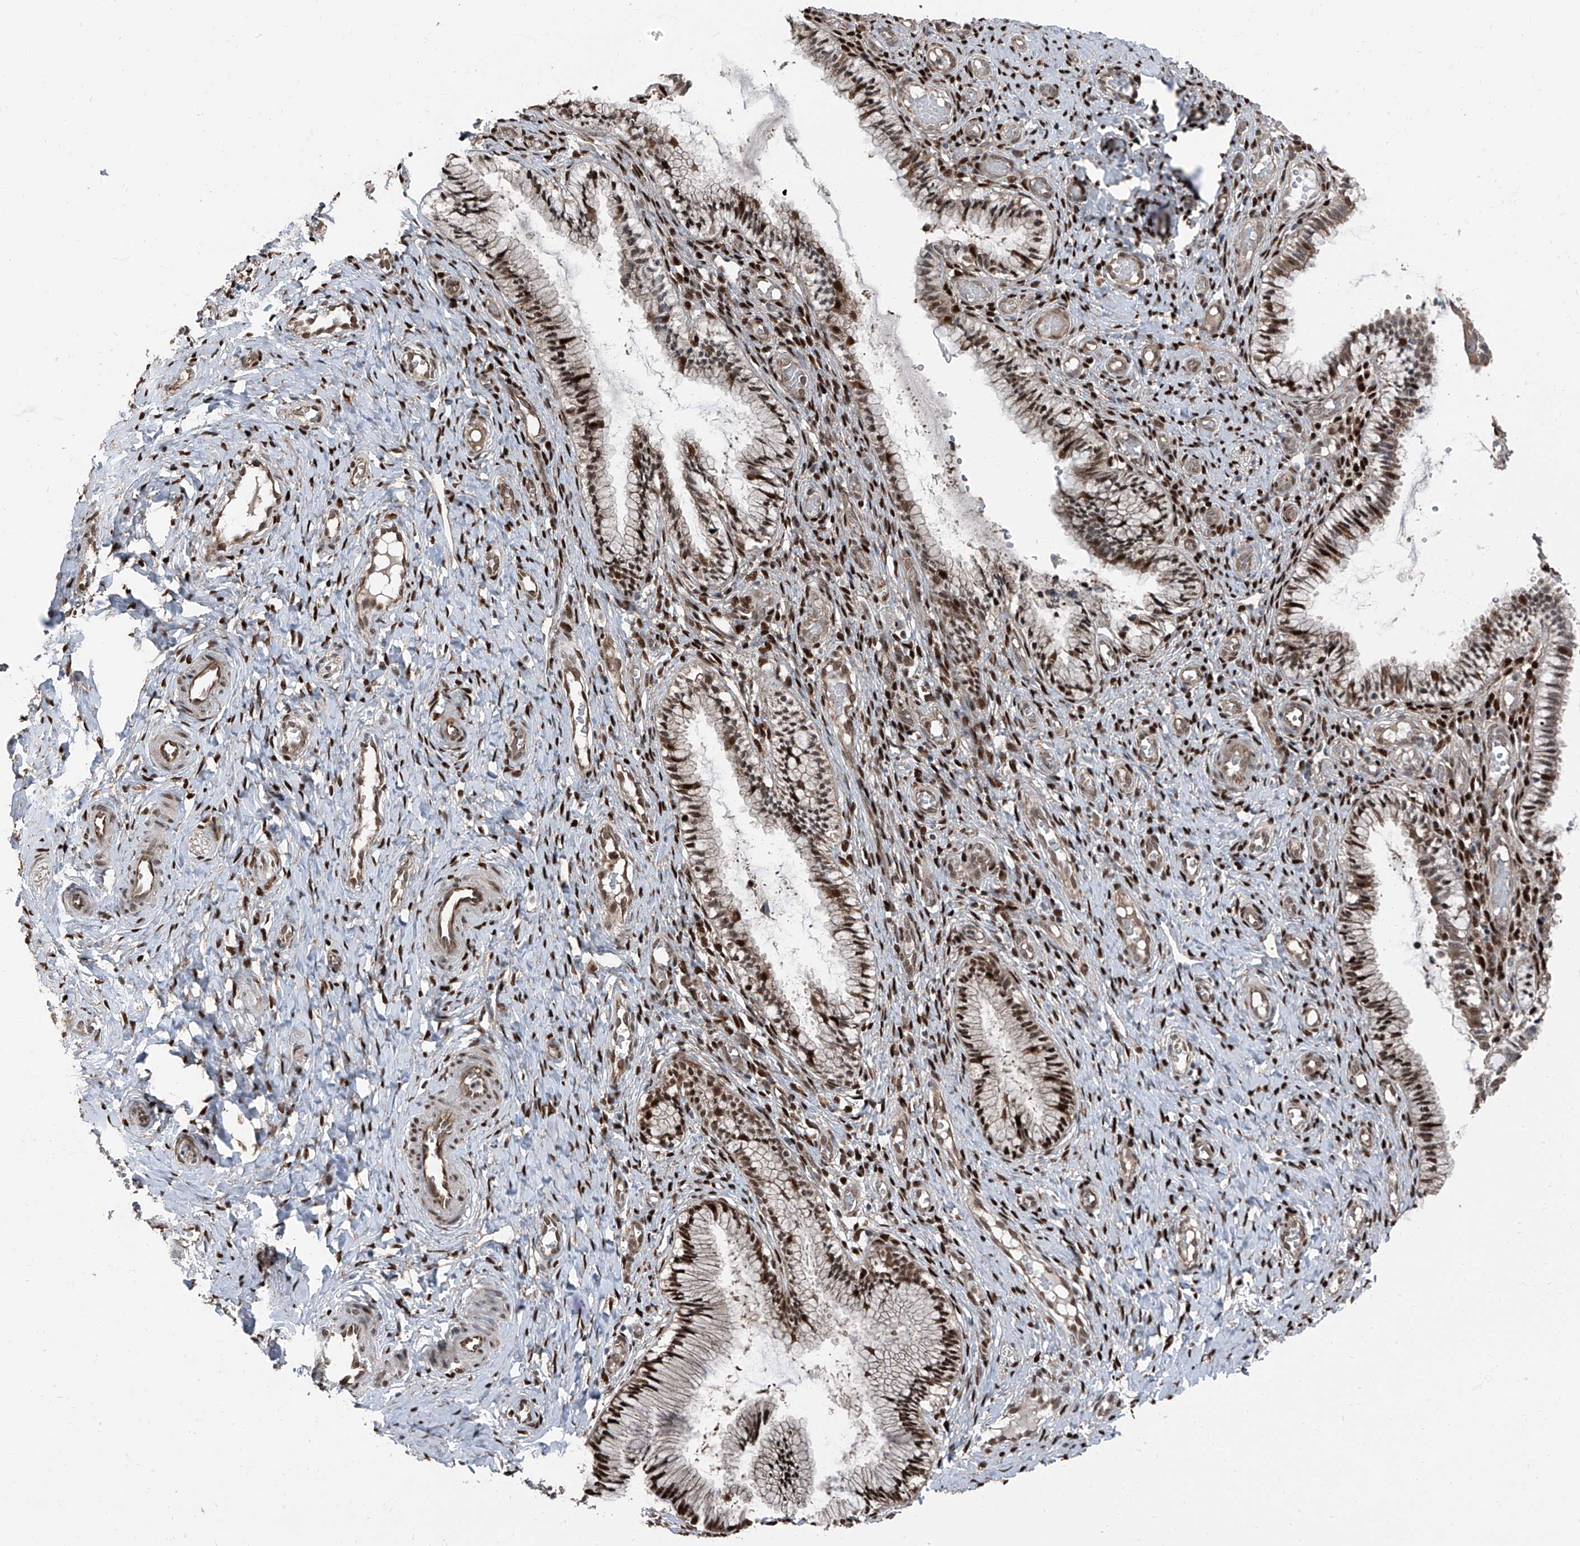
{"staining": {"intensity": "strong", "quantity": ">75%", "location": "nuclear"}, "tissue": "cervix", "cell_type": "Glandular cells", "image_type": "normal", "snomed": [{"axis": "morphology", "description": "Normal tissue, NOS"}, {"axis": "topography", "description": "Cervix"}], "caption": "A micrograph of human cervix stained for a protein exhibits strong nuclear brown staining in glandular cells.", "gene": "FKBP5", "patient": {"sex": "female", "age": 27}}